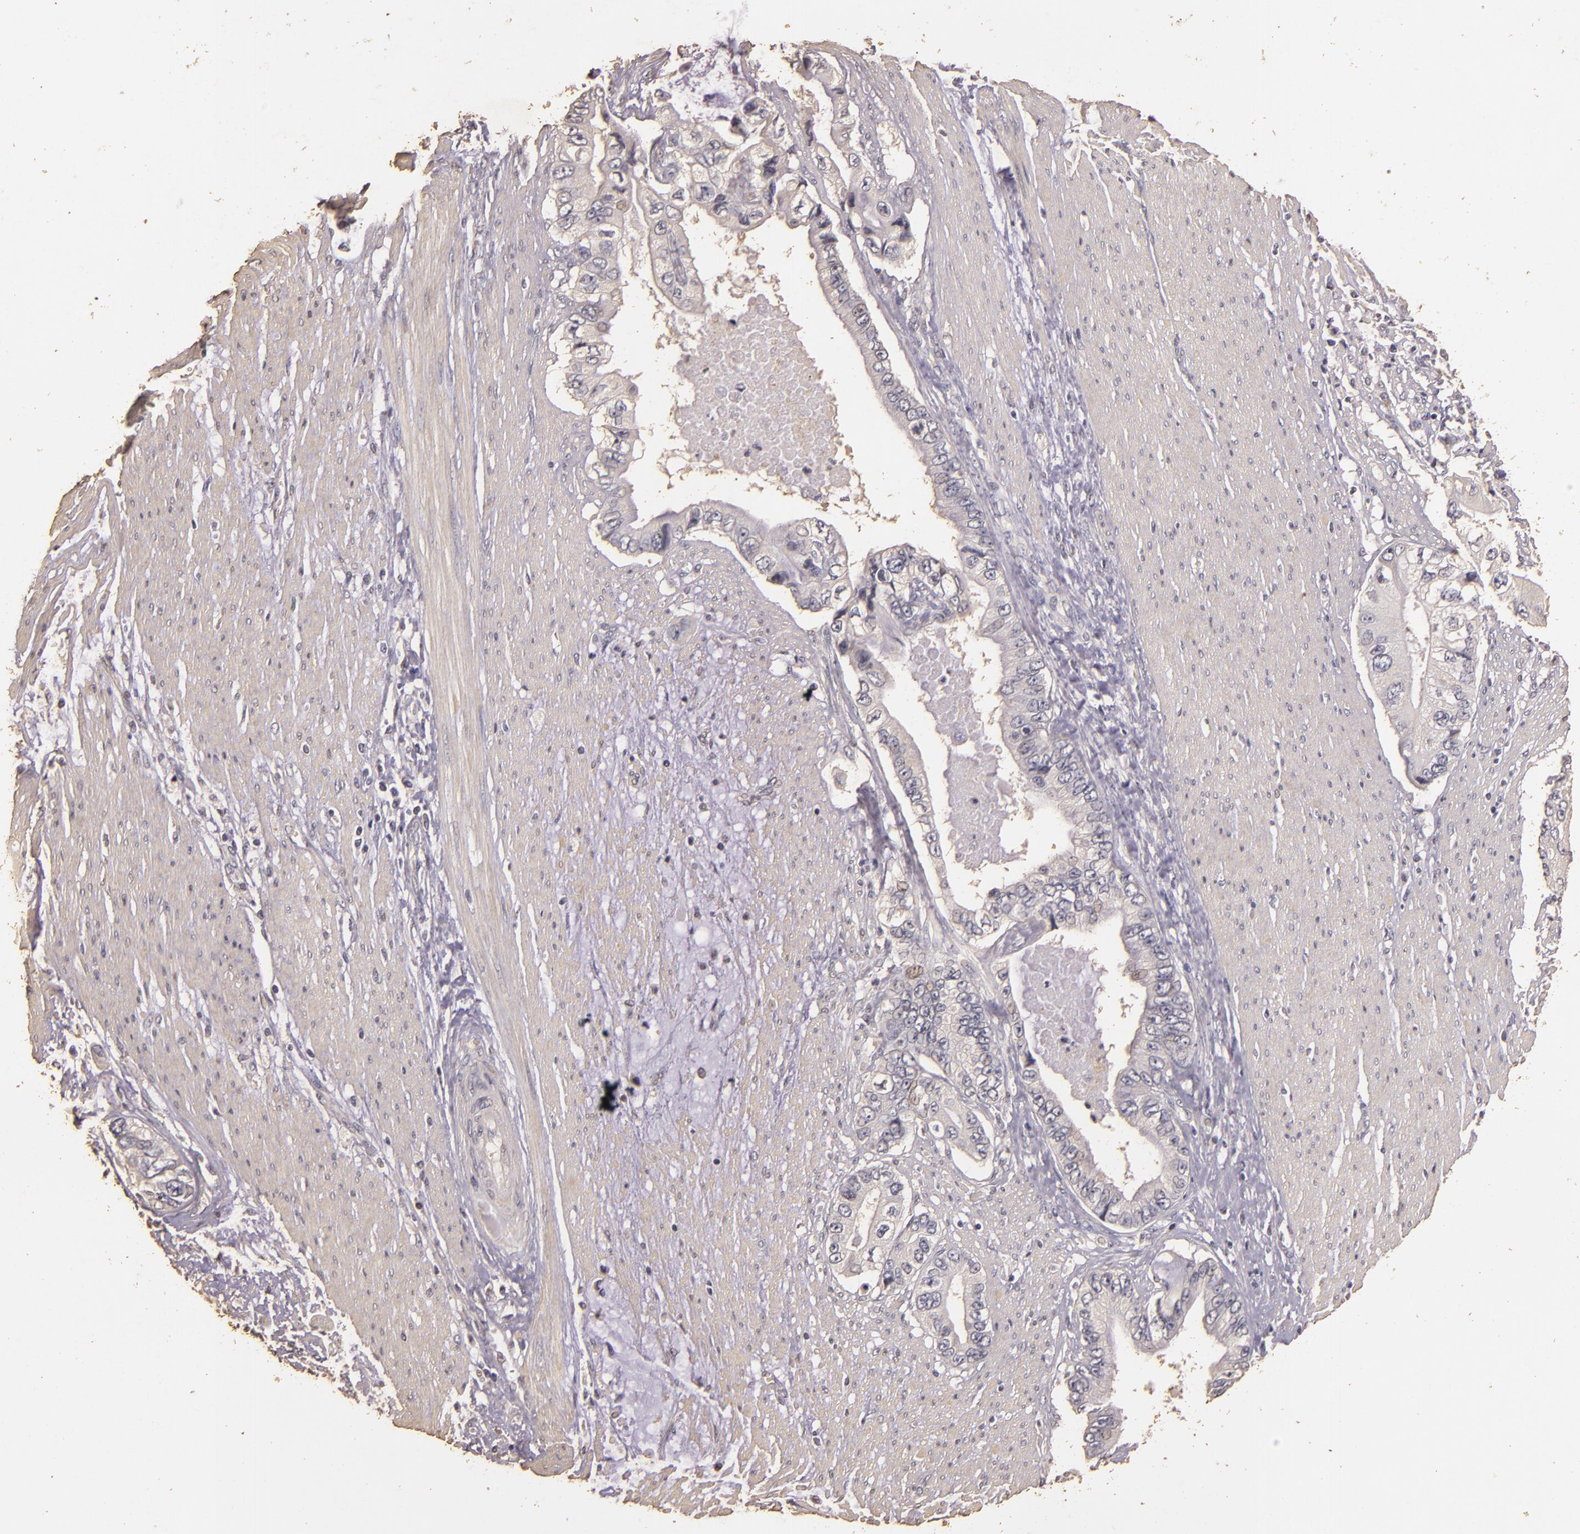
{"staining": {"intensity": "negative", "quantity": "none", "location": "none"}, "tissue": "pancreatic cancer", "cell_type": "Tumor cells", "image_type": "cancer", "snomed": [{"axis": "morphology", "description": "Adenocarcinoma, NOS"}, {"axis": "topography", "description": "Pancreas"}, {"axis": "topography", "description": "Stomach, upper"}], "caption": "Protein analysis of pancreatic cancer exhibits no significant positivity in tumor cells. (Brightfield microscopy of DAB (3,3'-diaminobenzidine) immunohistochemistry (IHC) at high magnification).", "gene": "BCL2L13", "patient": {"sex": "male", "age": 77}}